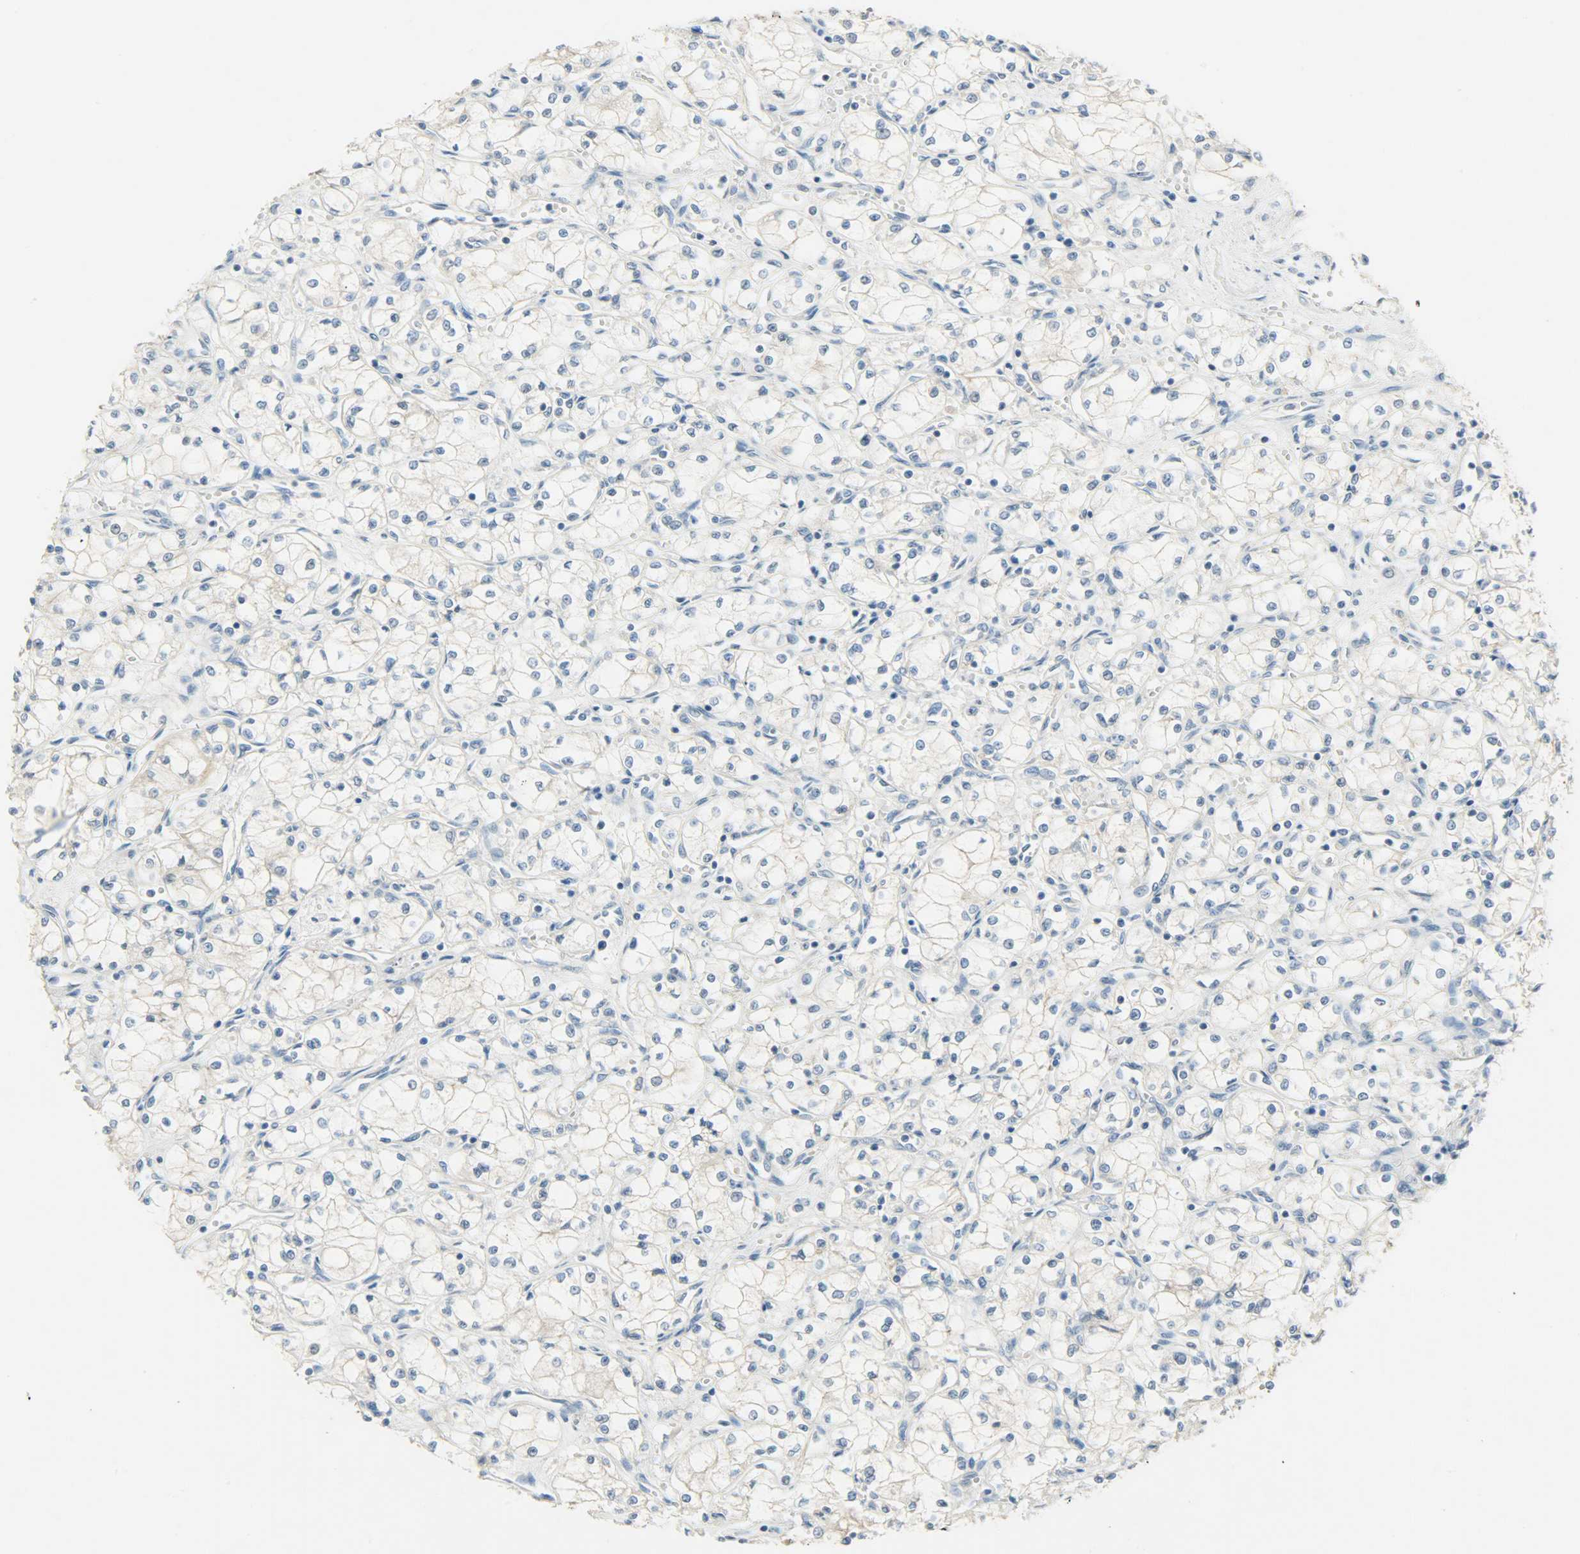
{"staining": {"intensity": "negative", "quantity": "none", "location": "none"}, "tissue": "renal cancer", "cell_type": "Tumor cells", "image_type": "cancer", "snomed": [{"axis": "morphology", "description": "Normal tissue, NOS"}, {"axis": "morphology", "description": "Adenocarcinoma, NOS"}, {"axis": "topography", "description": "Kidney"}], "caption": "Tumor cells are negative for protein expression in human adenocarcinoma (renal).", "gene": "DSG2", "patient": {"sex": "male", "age": 59}}